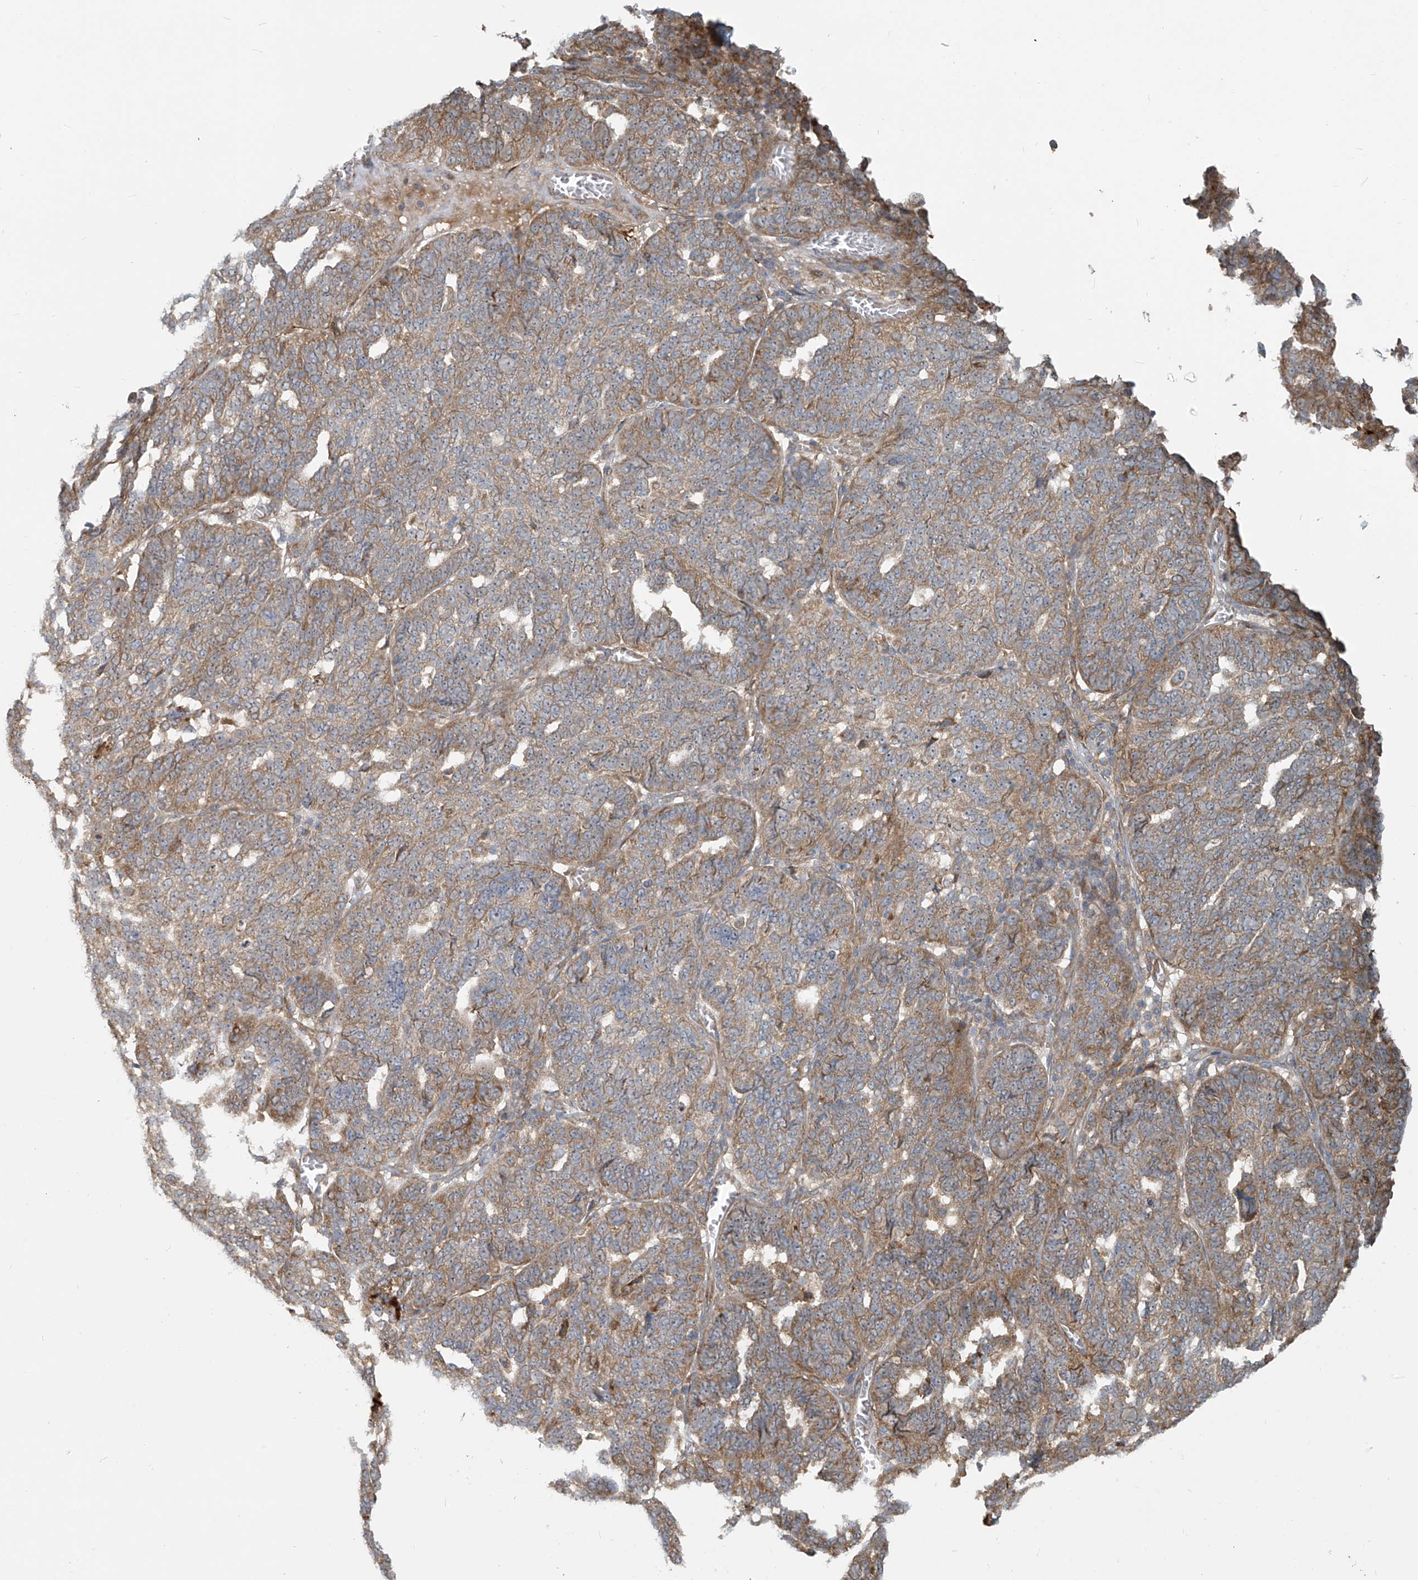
{"staining": {"intensity": "moderate", "quantity": ">75%", "location": "cytoplasmic/membranous"}, "tissue": "ovarian cancer", "cell_type": "Tumor cells", "image_type": "cancer", "snomed": [{"axis": "morphology", "description": "Cystadenocarcinoma, serous, NOS"}, {"axis": "topography", "description": "Ovary"}], "caption": "About >75% of tumor cells in human ovarian cancer (serous cystadenocarcinoma) demonstrate moderate cytoplasmic/membranous protein staining as visualized by brown immunohistochemical staining.", "gene": "KATNIP", "patient": {"sex": "female", "age": 59}}